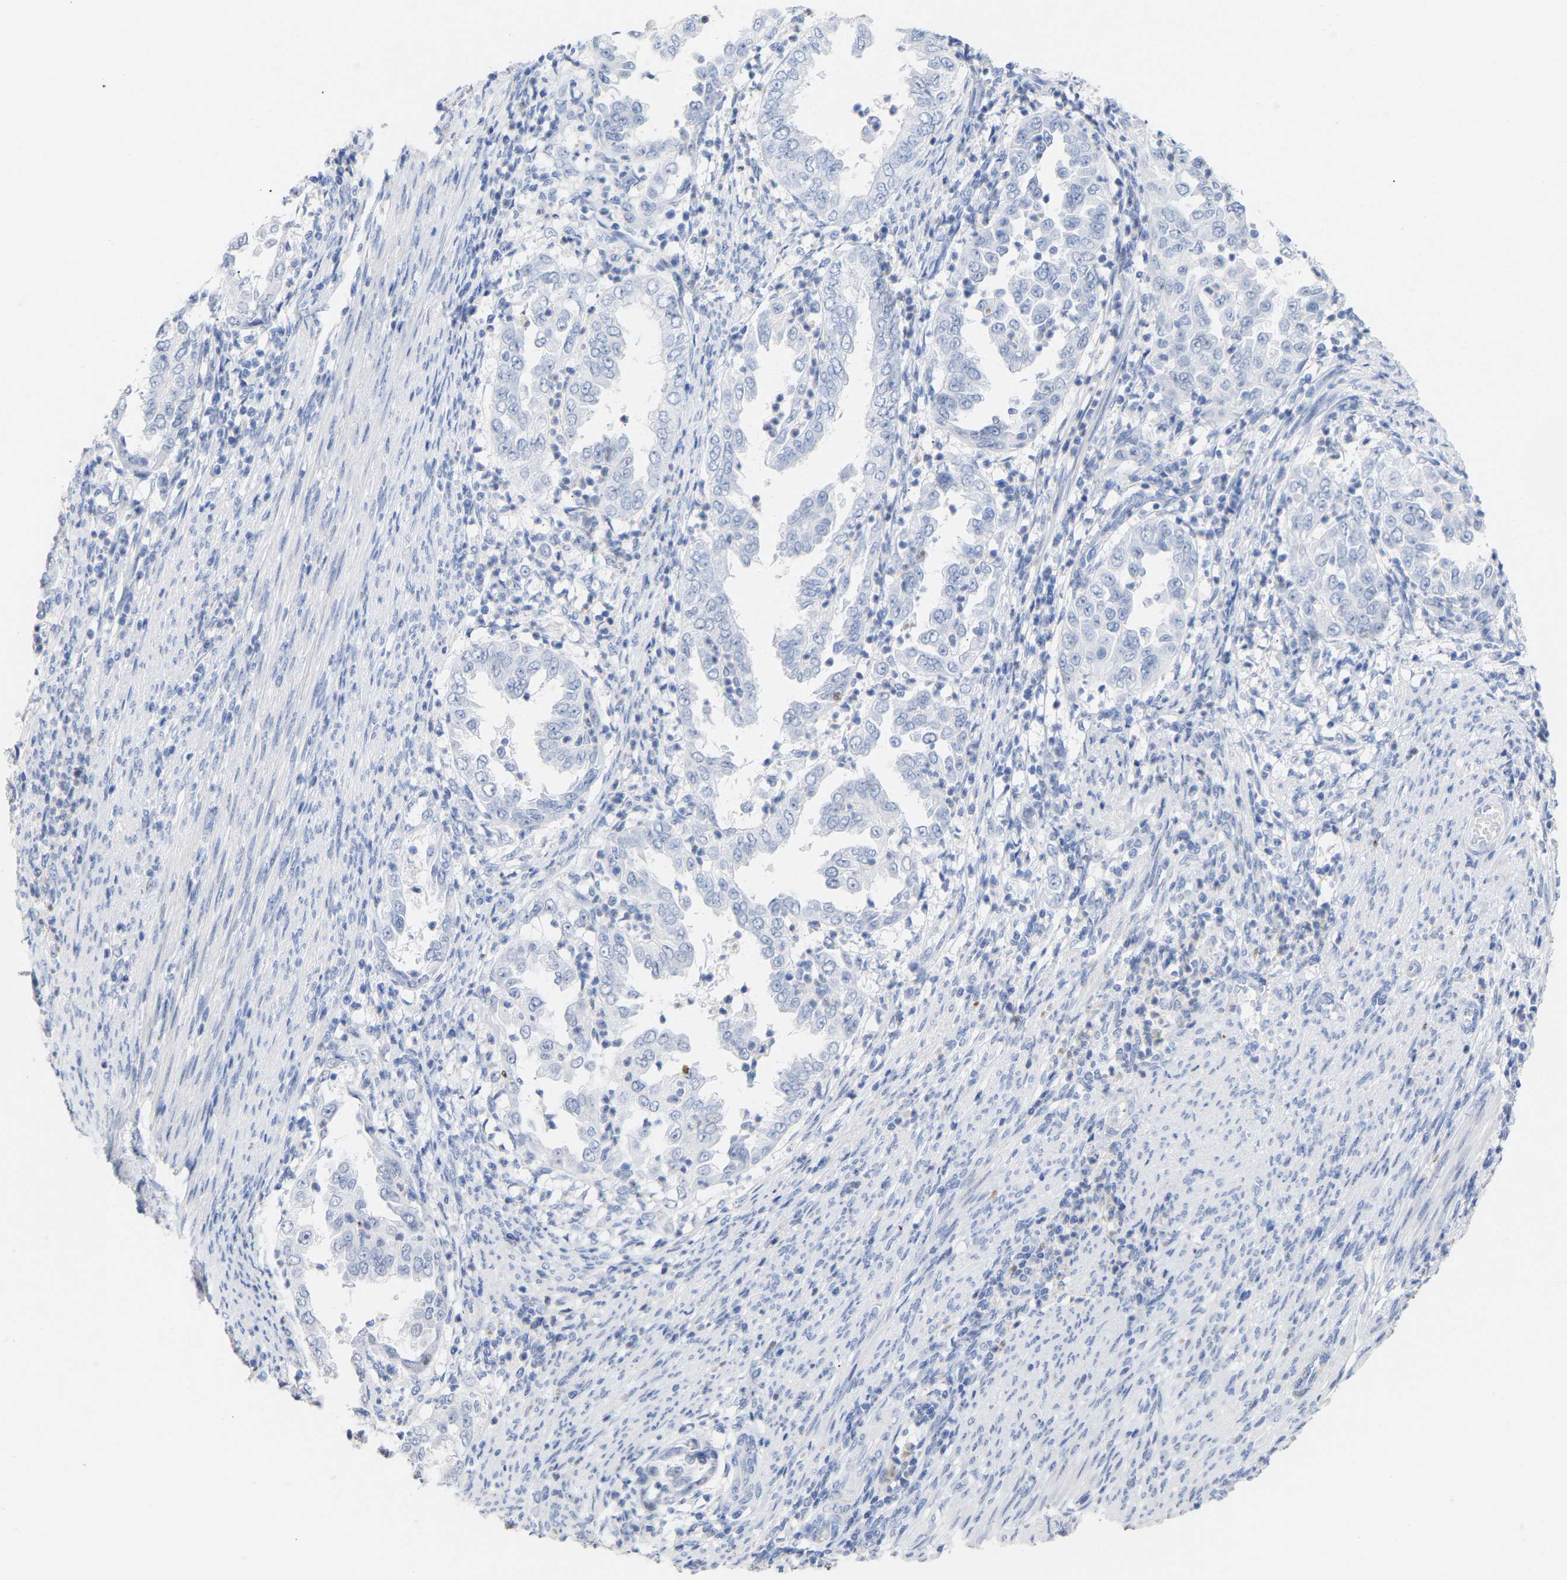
{"staining": {"intensity": "negative", "quantity": "none", "location": "none"}, "tissue": "endometrial cancer", "cell_type": "Tumor cells", "image_type": "cancer", "snomed": [{"axis": "morphology", "description": "Adenocarcinoma, NOS"}, {"axis": "topography", "description": "Endometrium"}], "caption": "Immunohistochemistry image of neoplastic tissue: human endometrial cancer (adenocarcinoma) stained with DAB reveals no significant protein staining in tumor cells.", "gene": "AMPH", "patient": {"sex": "female", "age": 85}}